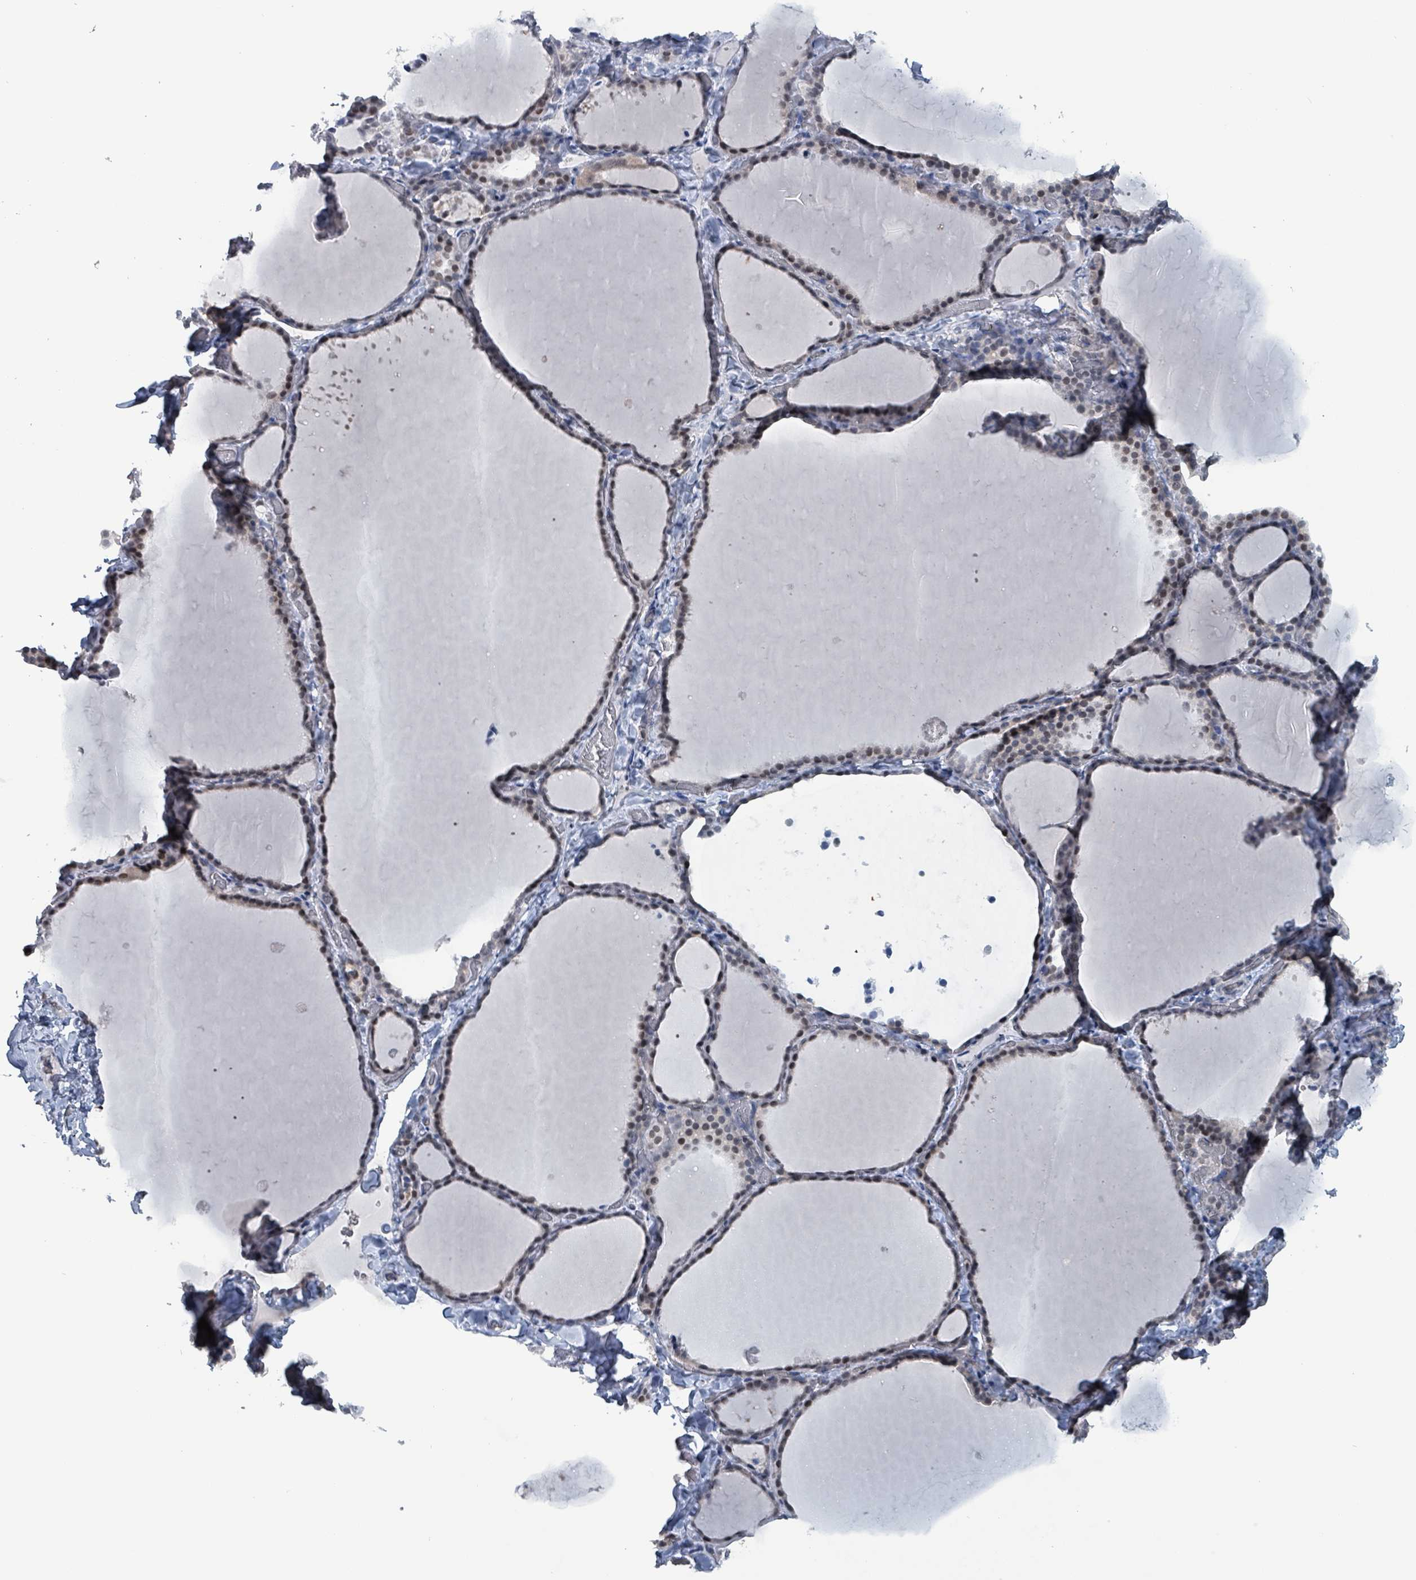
{"staining": {"intensity": "weak", "quantity": "25%-75%", "location": "nuclear"}, "tissue": "thyroid gland", "cell_type": "Glandular cells", "image_type": "normal", "snomed": [{"axis": "morphology", "description": "Normal tissue, NOS"}, {"axis": "topography", "description": "Thyroid gland"}], "caption": "There is low levels of weak nuclear expression in glandular cells of benign thyroid gland, as demonstrated by immunohistochemical staining (brown color).", "gene": "BIVM", "patient": {"sex": "female", "age": 22}}